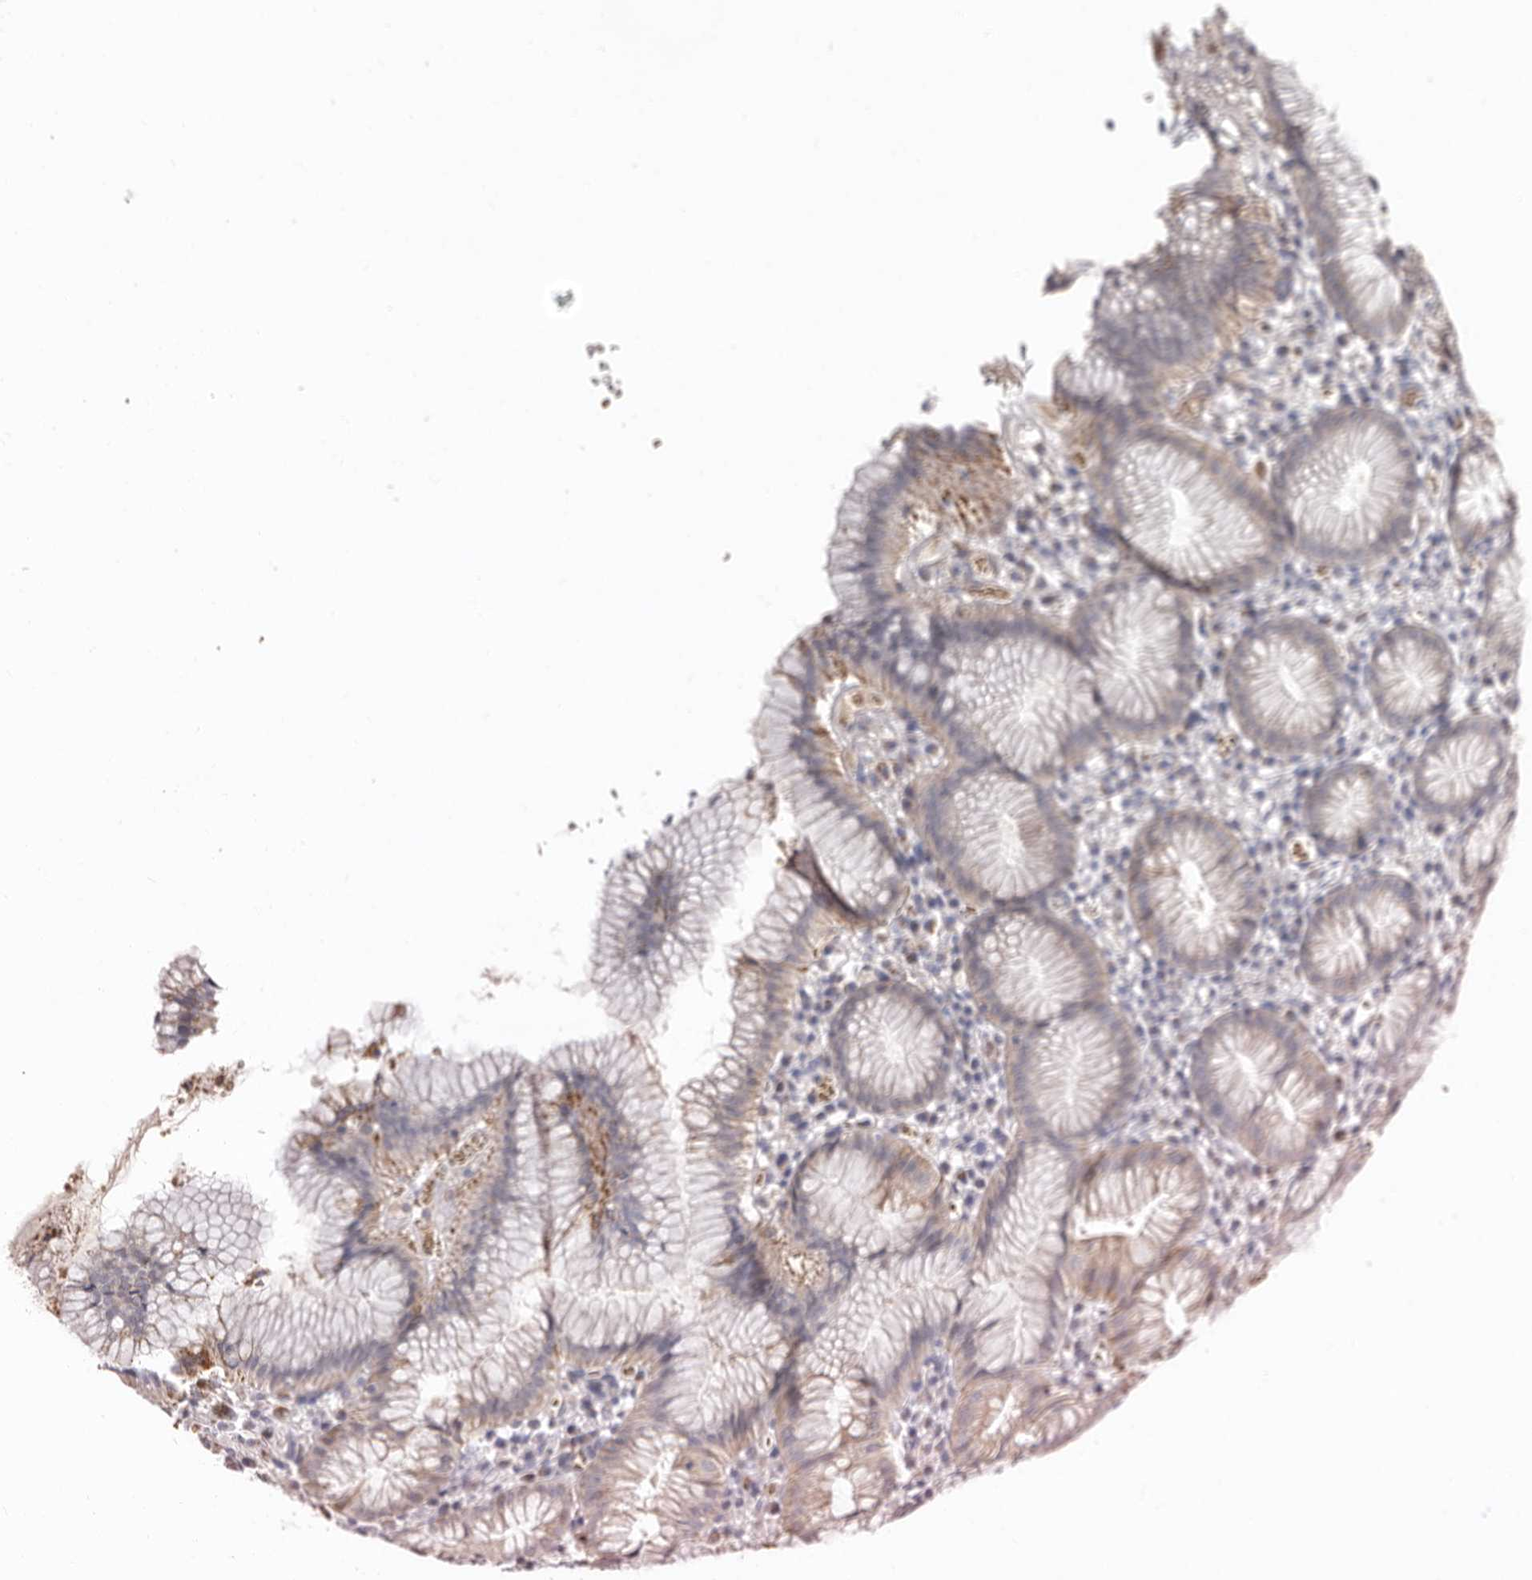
{"staining": {"intensity": "moderate", "quantity": "<25%", "location": "cytoplasmic/membranous"}, "tissue": "stomach", "cell_type": "Glandular cells", "image_type": "normal", "snomed": [{"axis": "morphology", "description": "Normal tissue, NOS"}, {"axis": "topography", "description": "Stomach"}], "caption": "Stomach stained with DAB IHC reveals low levels of moderate cytoplasmic/membranous positivity in approximately <25% of glandular cells.", "gene": "BAX", "patient": {"sex": "male", "age": 55}}